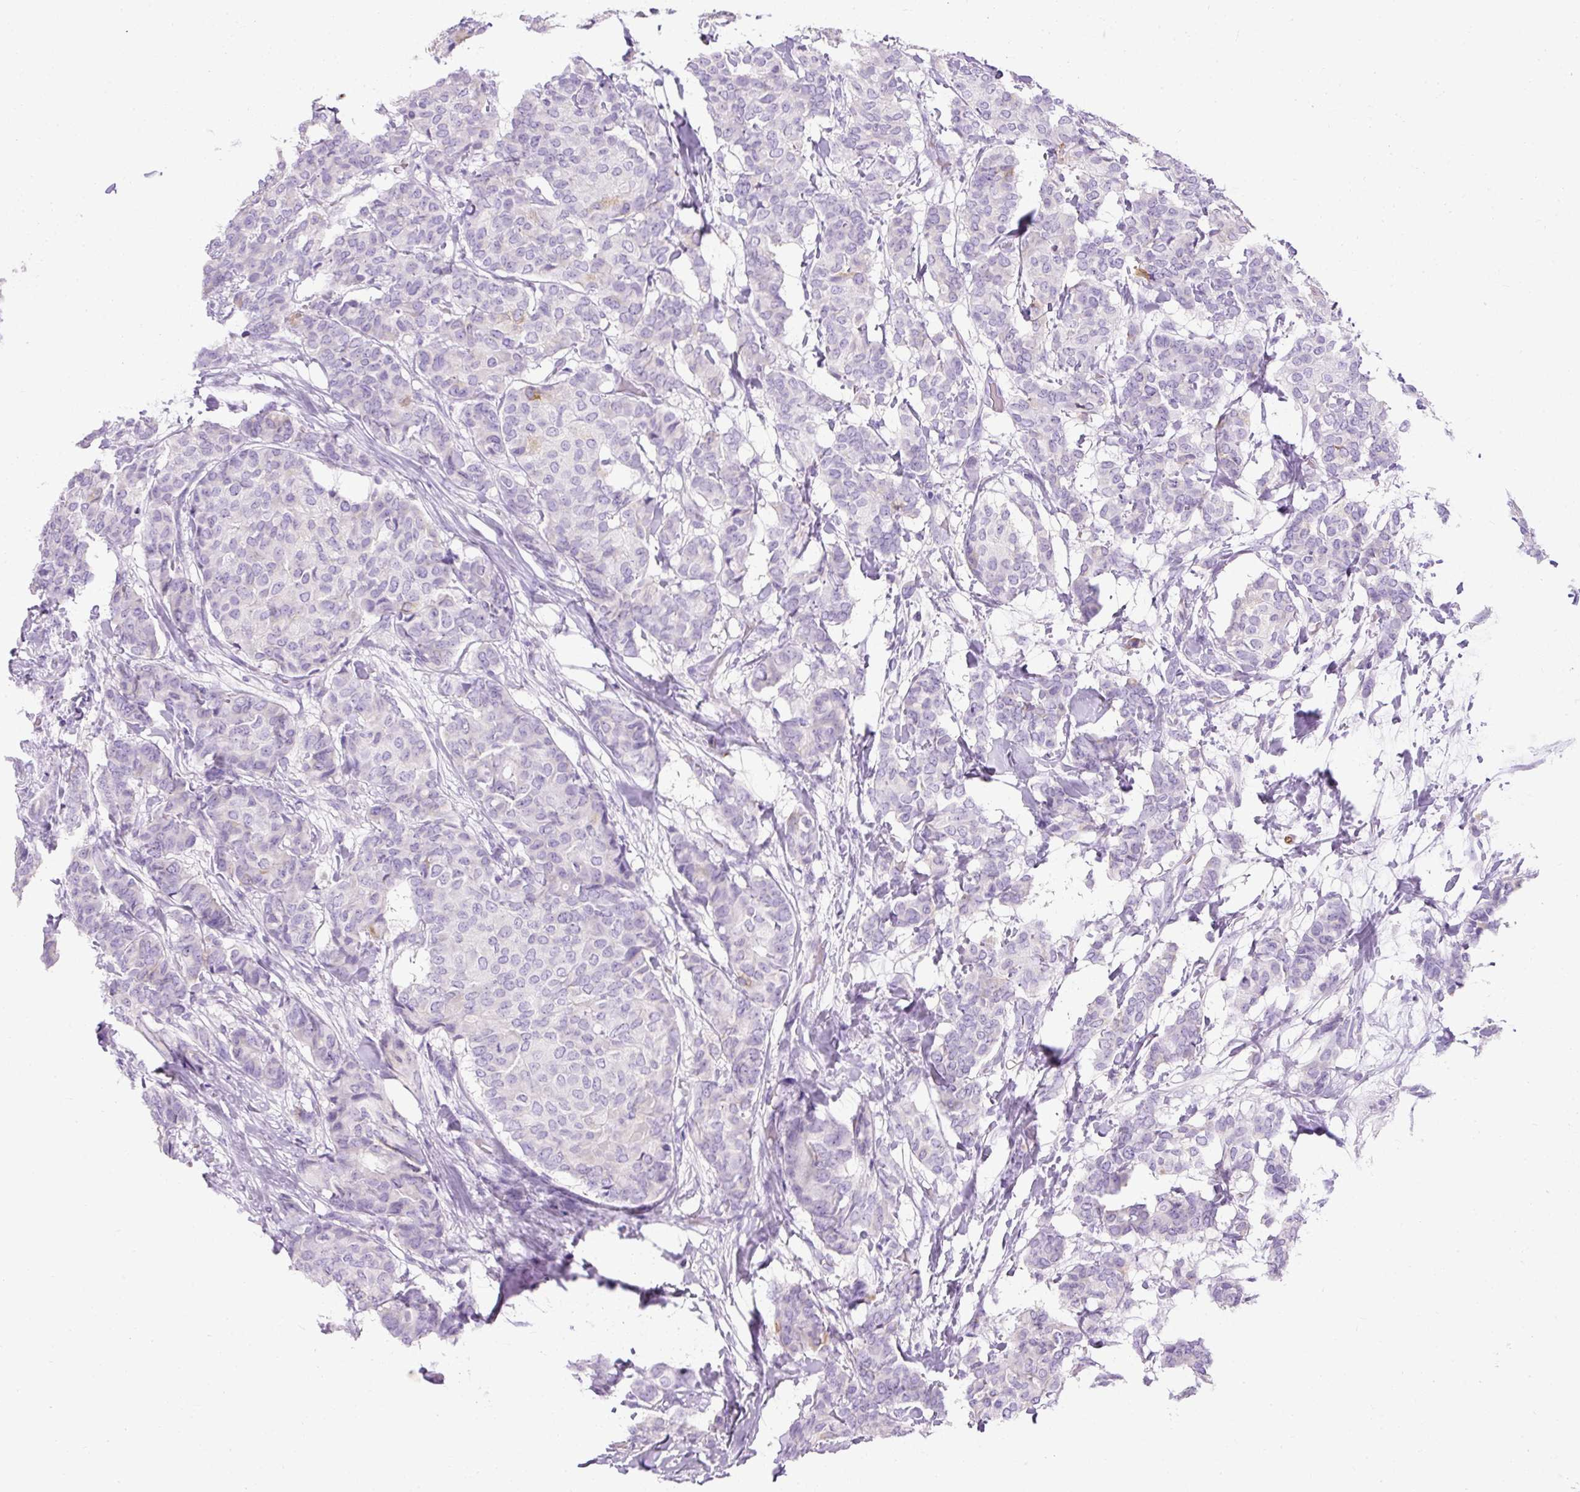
{"staining": {"intensity": "negative", "quantity": "none", "location": "none"}, "tissue": "breast cancer", "cell_type": "Tumor cells", "image_type": "cancer", "snomed": [{"axis": "morphology", "description": "Duct carcinoma"}, {"axis": "topography", "description": "Breast"}], "caption": "DAB (3,3'-diaminobenzidine) immunohistochemical staining of human intraductal carcinoma (breast) demonstrates no significant positivity in tumor cells.", "gene": "C2CD4C", "patient": {"sex": "female", "age": 75}}